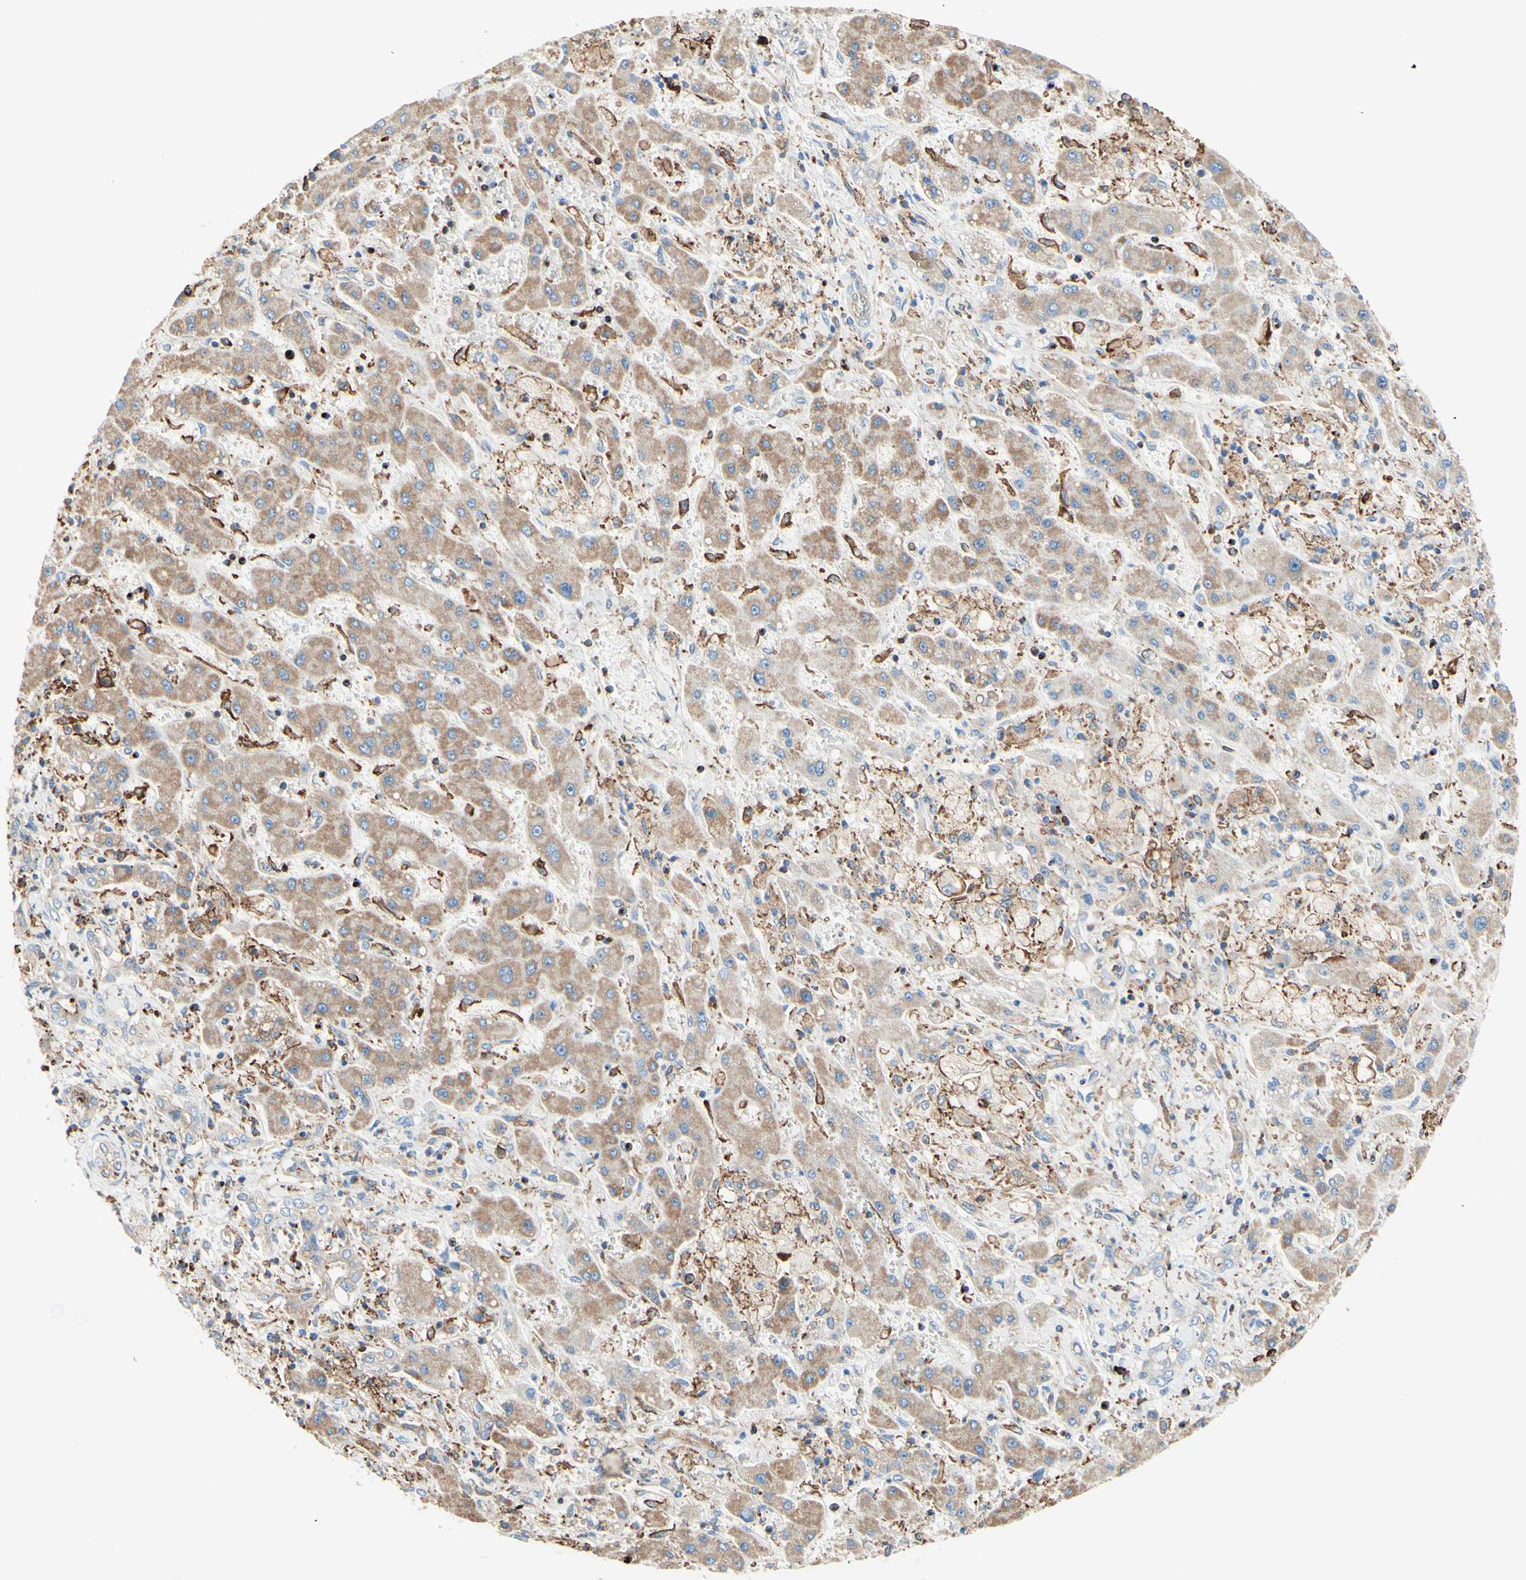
{"staining": {"intensity": "moderate", "quantity": ">75%", "location": "cytoplasmic/membranous"}, "tissue": "liver cancer", "cell_type": "Tumor cells", "image_type": "cancer", "snomed": [{"axis": "morphology", "description": "Cholangiocarcinoma"}, {"axis": "topography", "description": "Liver"}], "caption": "Protein analysis of liver cancer tissue demonstrates moderate cytoplasmic/membranous staining in about >75% of tumor cells. Immunohistochemistry (ihc) stains the protein of interest in brown and the nuclei are stained blue.", "gene": "SEMA4C", "patient": {"sex": "male", "age": 50}}